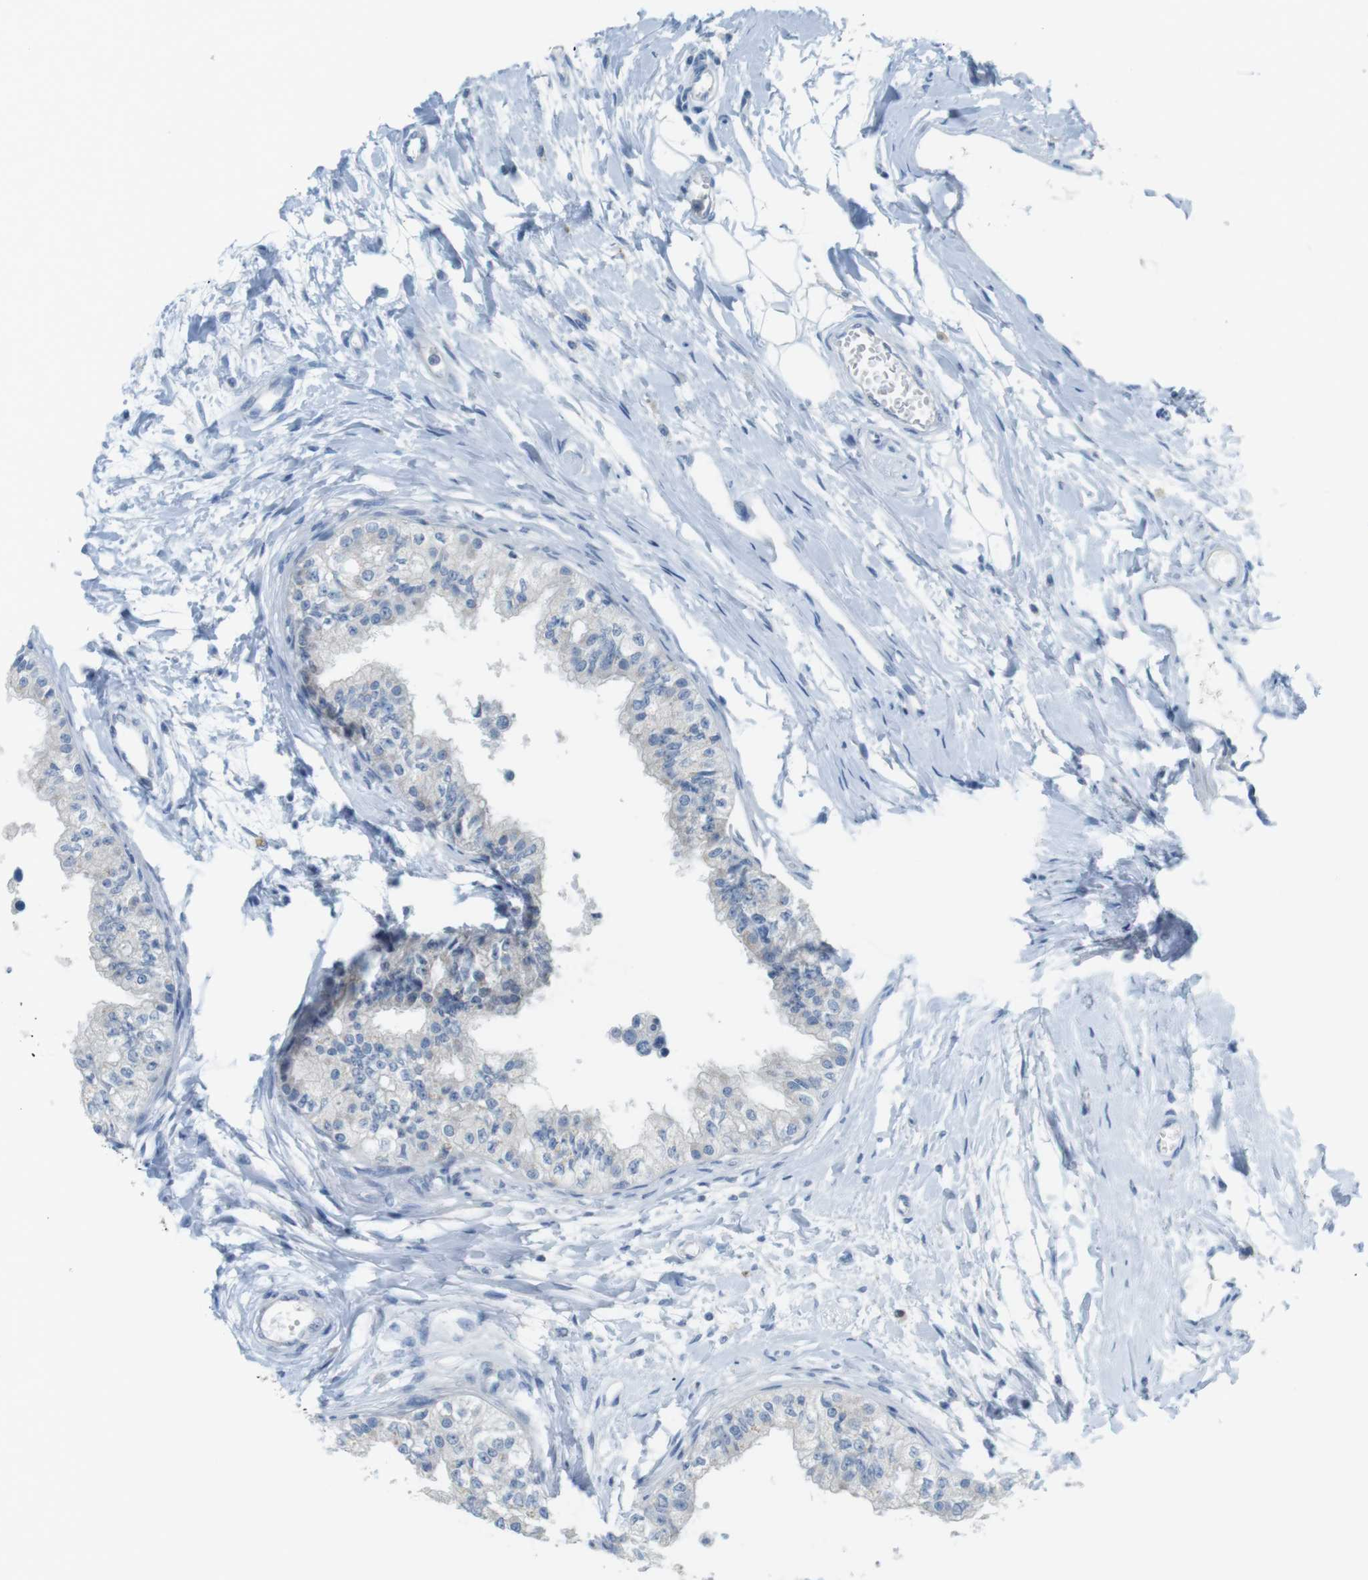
{"staining": {"intensity": "negative", "quantity": "none", "location": "none"}, "tissue": "epididymis", "cell_type": "Glandular cells", "image_type": "normal", "snomed": [{"axis": "morphology", "description": "Normal tissue, NOS"}, {"axis": "morphology", "description": "Adenocarcinoma, metastatic, NOS"}, {"axis": "topography", "description": "Testis"}, {"axis": "topography", "description": "Epididymis"}], "caption": "An immunohistochemistry histopathology image of benign epididymis is shown. There is no staining in glandular cells of epididymis. The staining is performed using DAB (3,3'-diaminobenzidine) brown chromogen with nuclei counter-stained in using hematoxylin.", "gene": "MUC5B", "patient": {"sex": "male", "age": 26}}